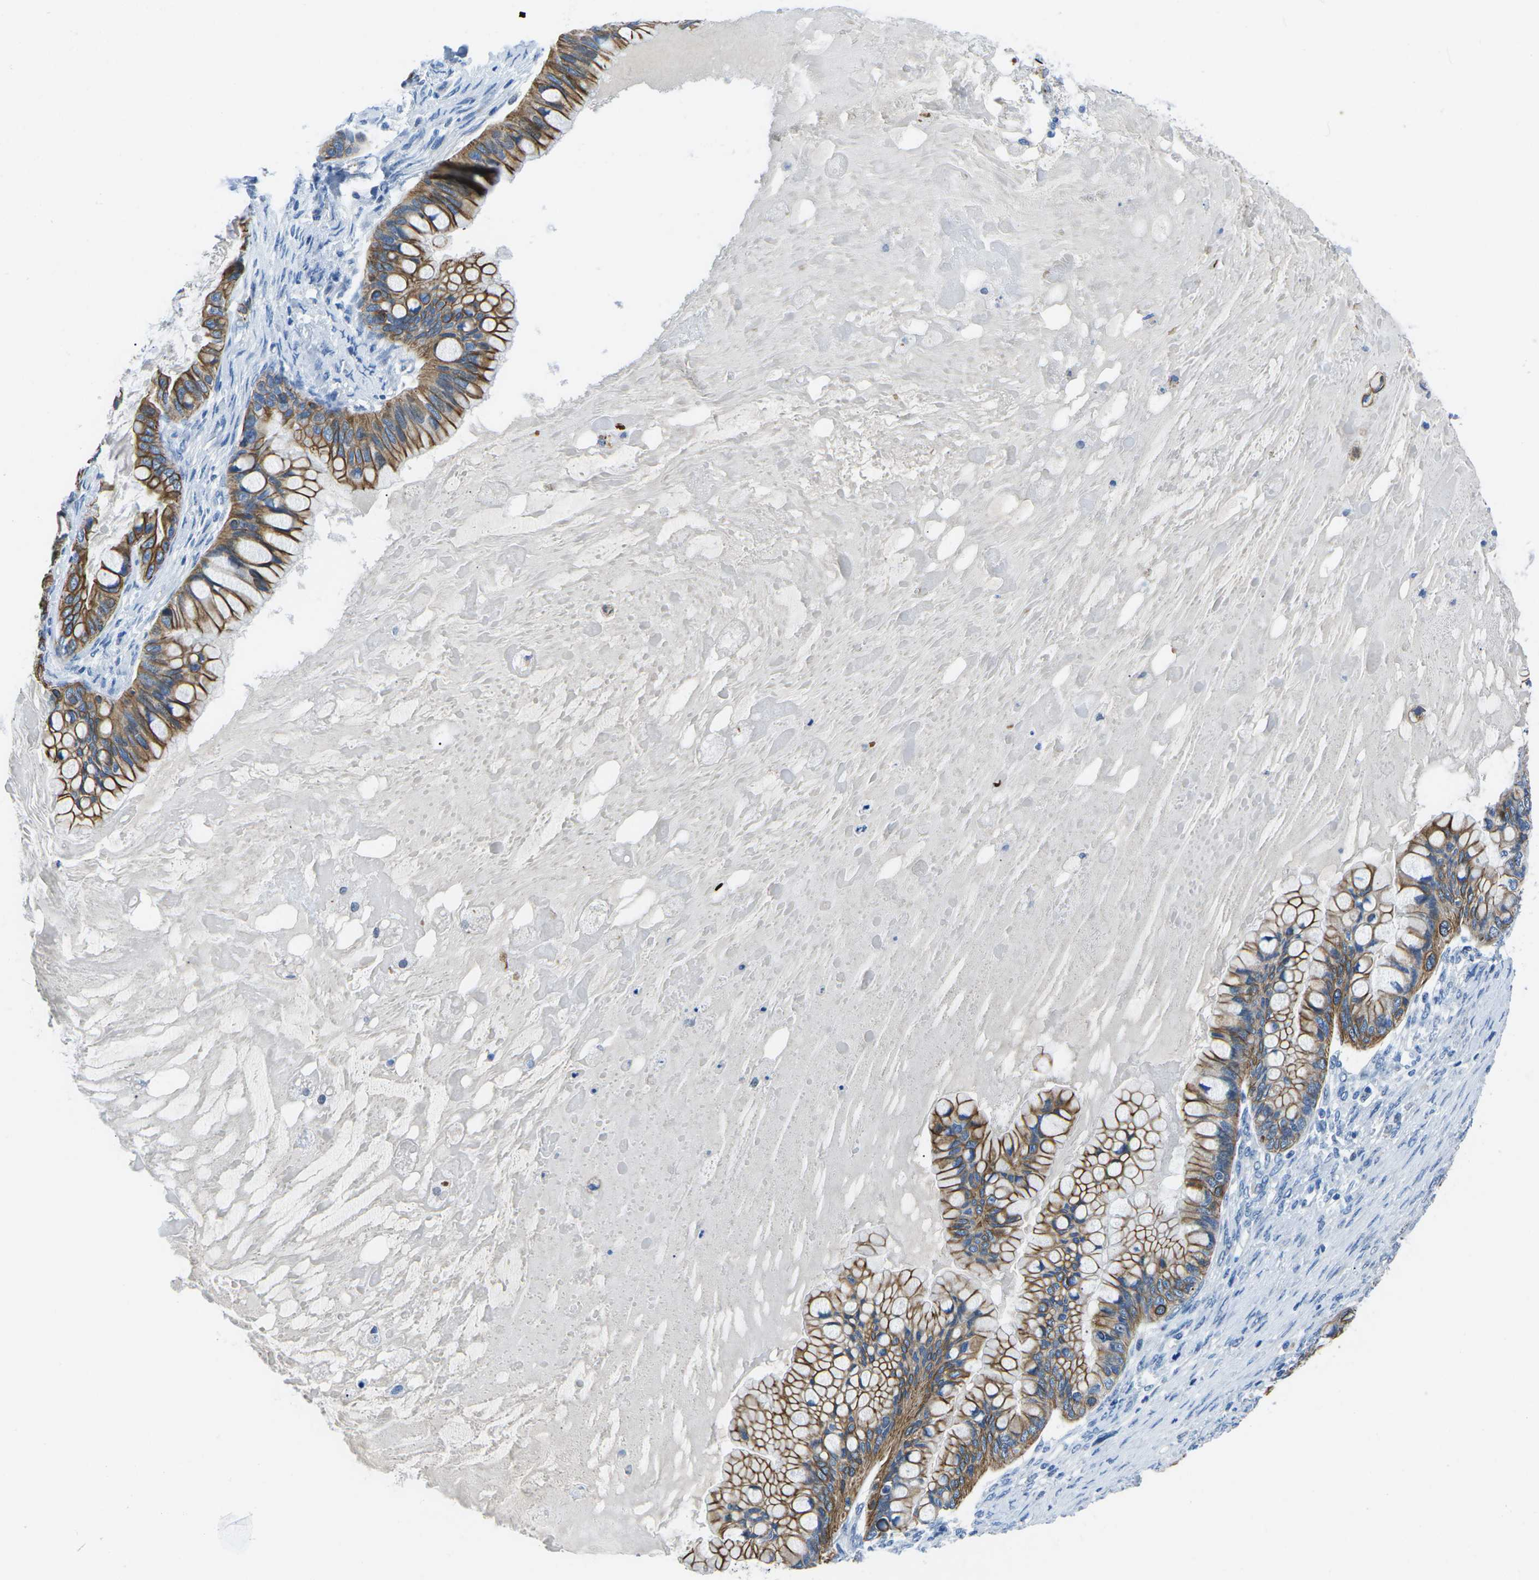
{"staining": {"intensity": "moderate", "quantity": ">75%", "location": "cytoplasmic/membranous"}, "tissue": "ovarian cancer", "cell_type": "Tumor cells", "image_type": "cancer", "snomed": [{"axis": "morphology", "description": "Cystadenocarcinoma, mucinous, NOS"}, {"axis": "topography", "description": "Ovary"}], "caption": "Human mucinous cystadenocarcinoma (ovarian) stained for a protein (brown) demonstrates moderate cytoplasmic/membranous positive expression in approximately >75% of tumor cells.", "gene": "TM6SF1", "patient": {"sex": "female", "age": 80}}